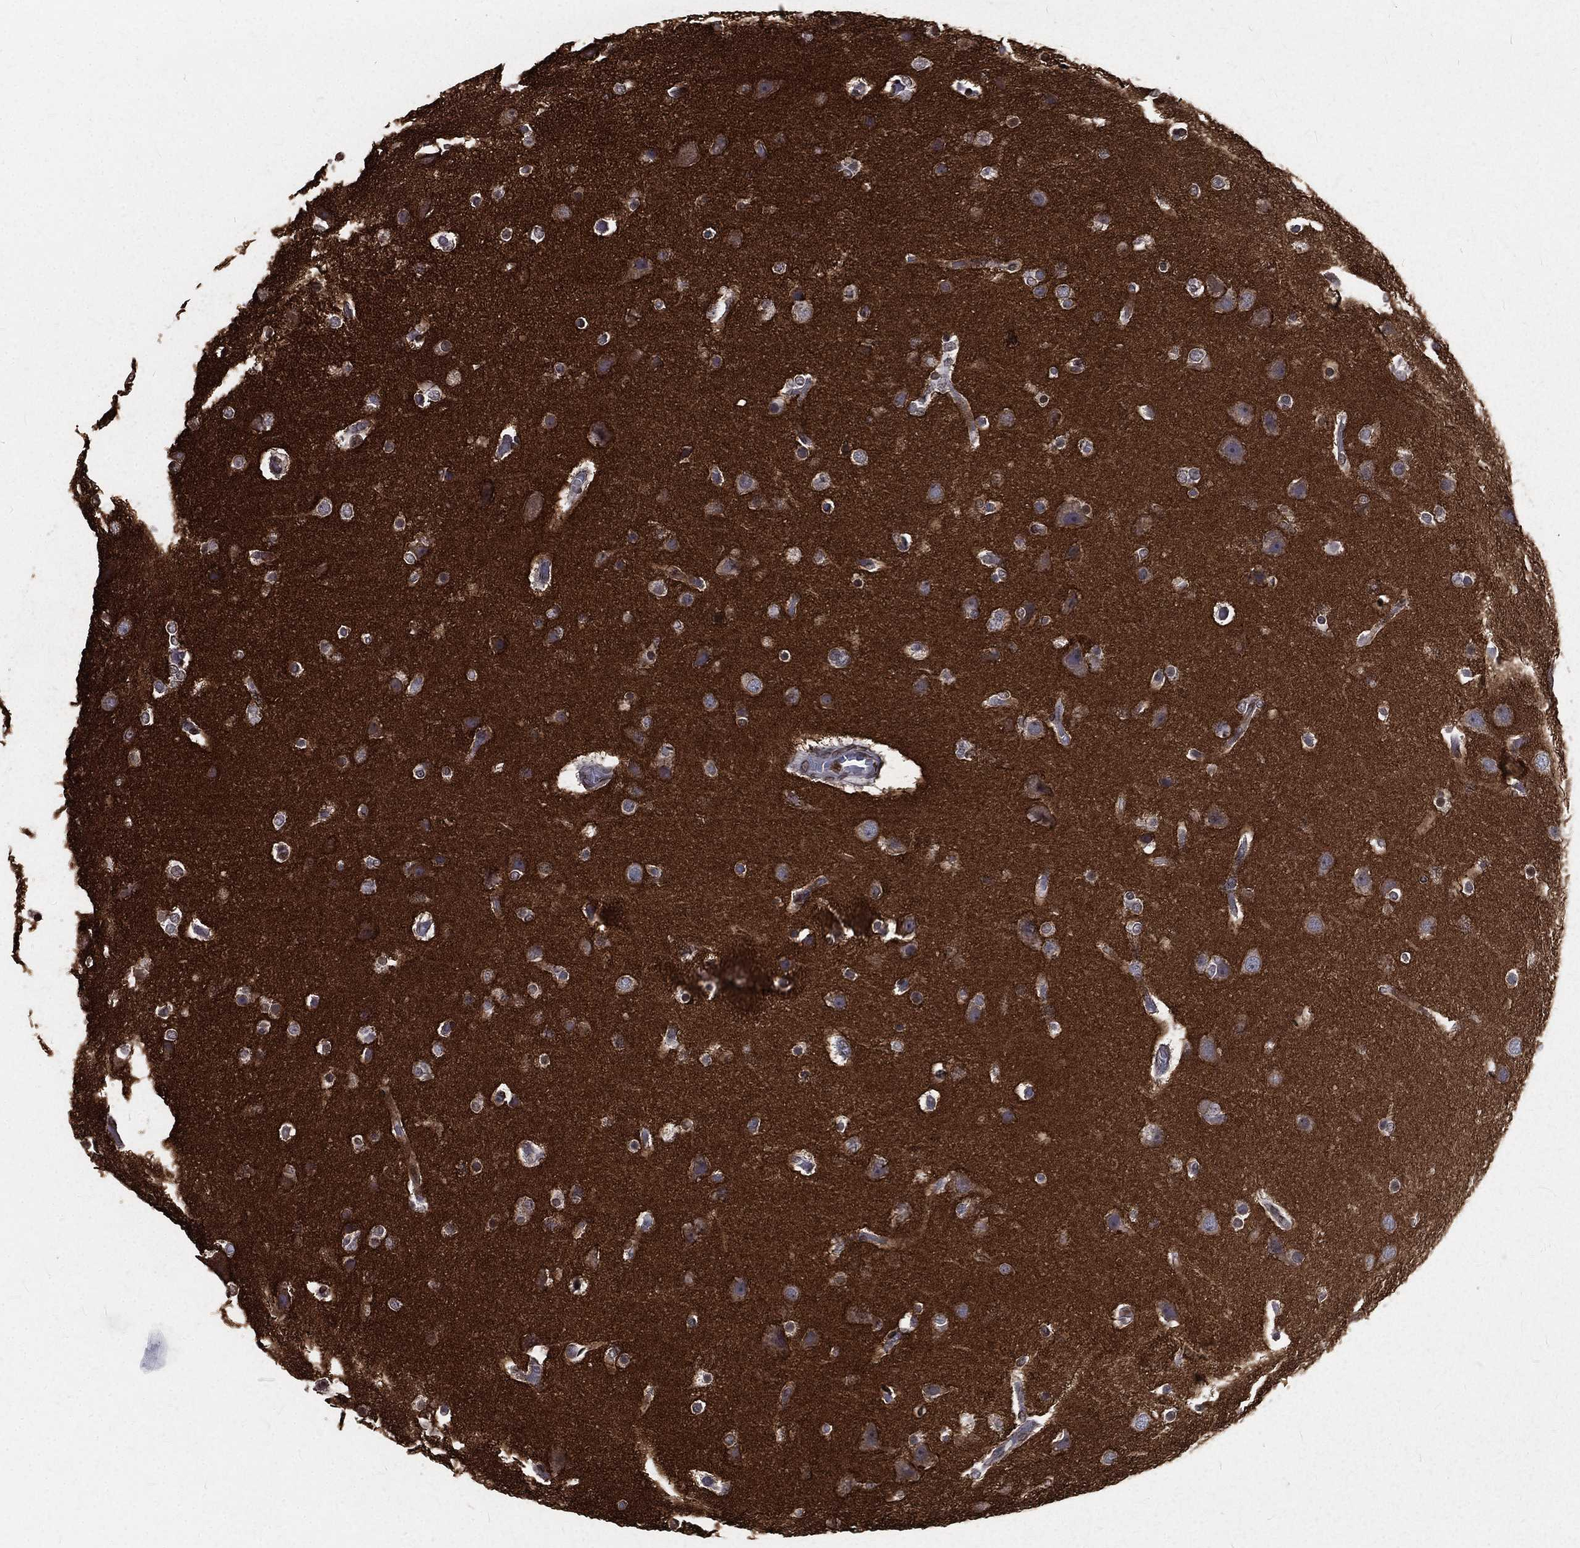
{"staining": {"intensity": "negative", "quantity": "none", "location": "none"}, "tissue": "glioma", "cell_type": "Tumor cells", "image_type": "cancer", "snomed": [{"axis": "morphology", "description": "Glioma, malignant, High grade"}, {"axis": "topography", "description": "Brain"}], "caption": "This is an IHC photomicrograph of high-grade glioma (malignant). There is no expression in tumor cells.", "gene": "BASP1", "patient": {"sex": "female", "age": 61}}